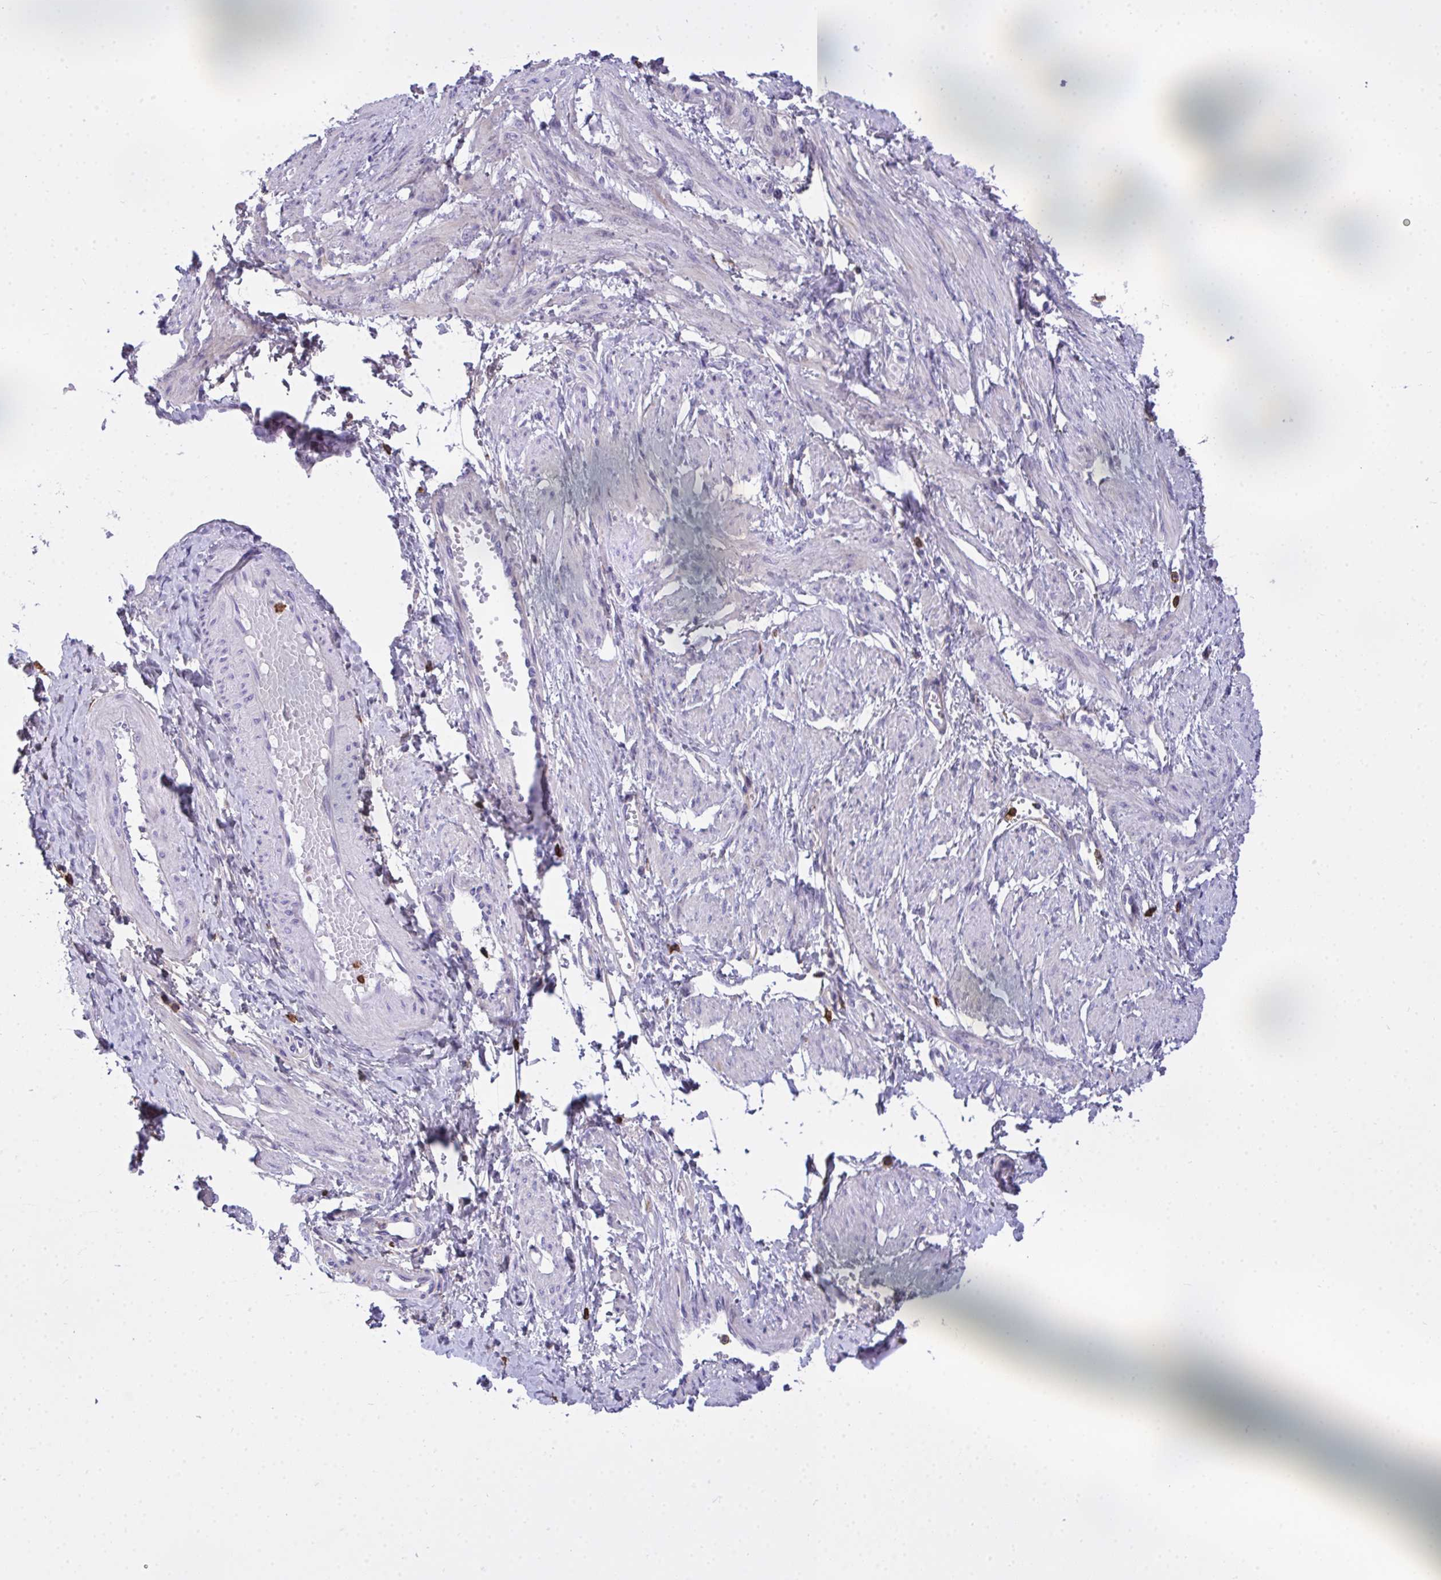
{"staining": {"intensity": "negative", "quantity": "none", "location": "none"}, "tissue": "smooth muscle", "cell_type": "Smooth muscle cells", "image_type": "normal", "snomed": [{"axis": "morphology", "description": "Normal tissue, NOS"}, {"axis": "topography", "description": "Smooth muscle"}, {"axis": "topography", "description": "Uterus"}], "caption": "Smooth muscle cells are negative for brown protein staining in unremarkable smooth muscle. The staining is performed using DAB brown chromogen with nuclei counter-stained in using hematoxylin.", "gene": "AP5M1", "patient": {"sex": "female", "age": 39}}